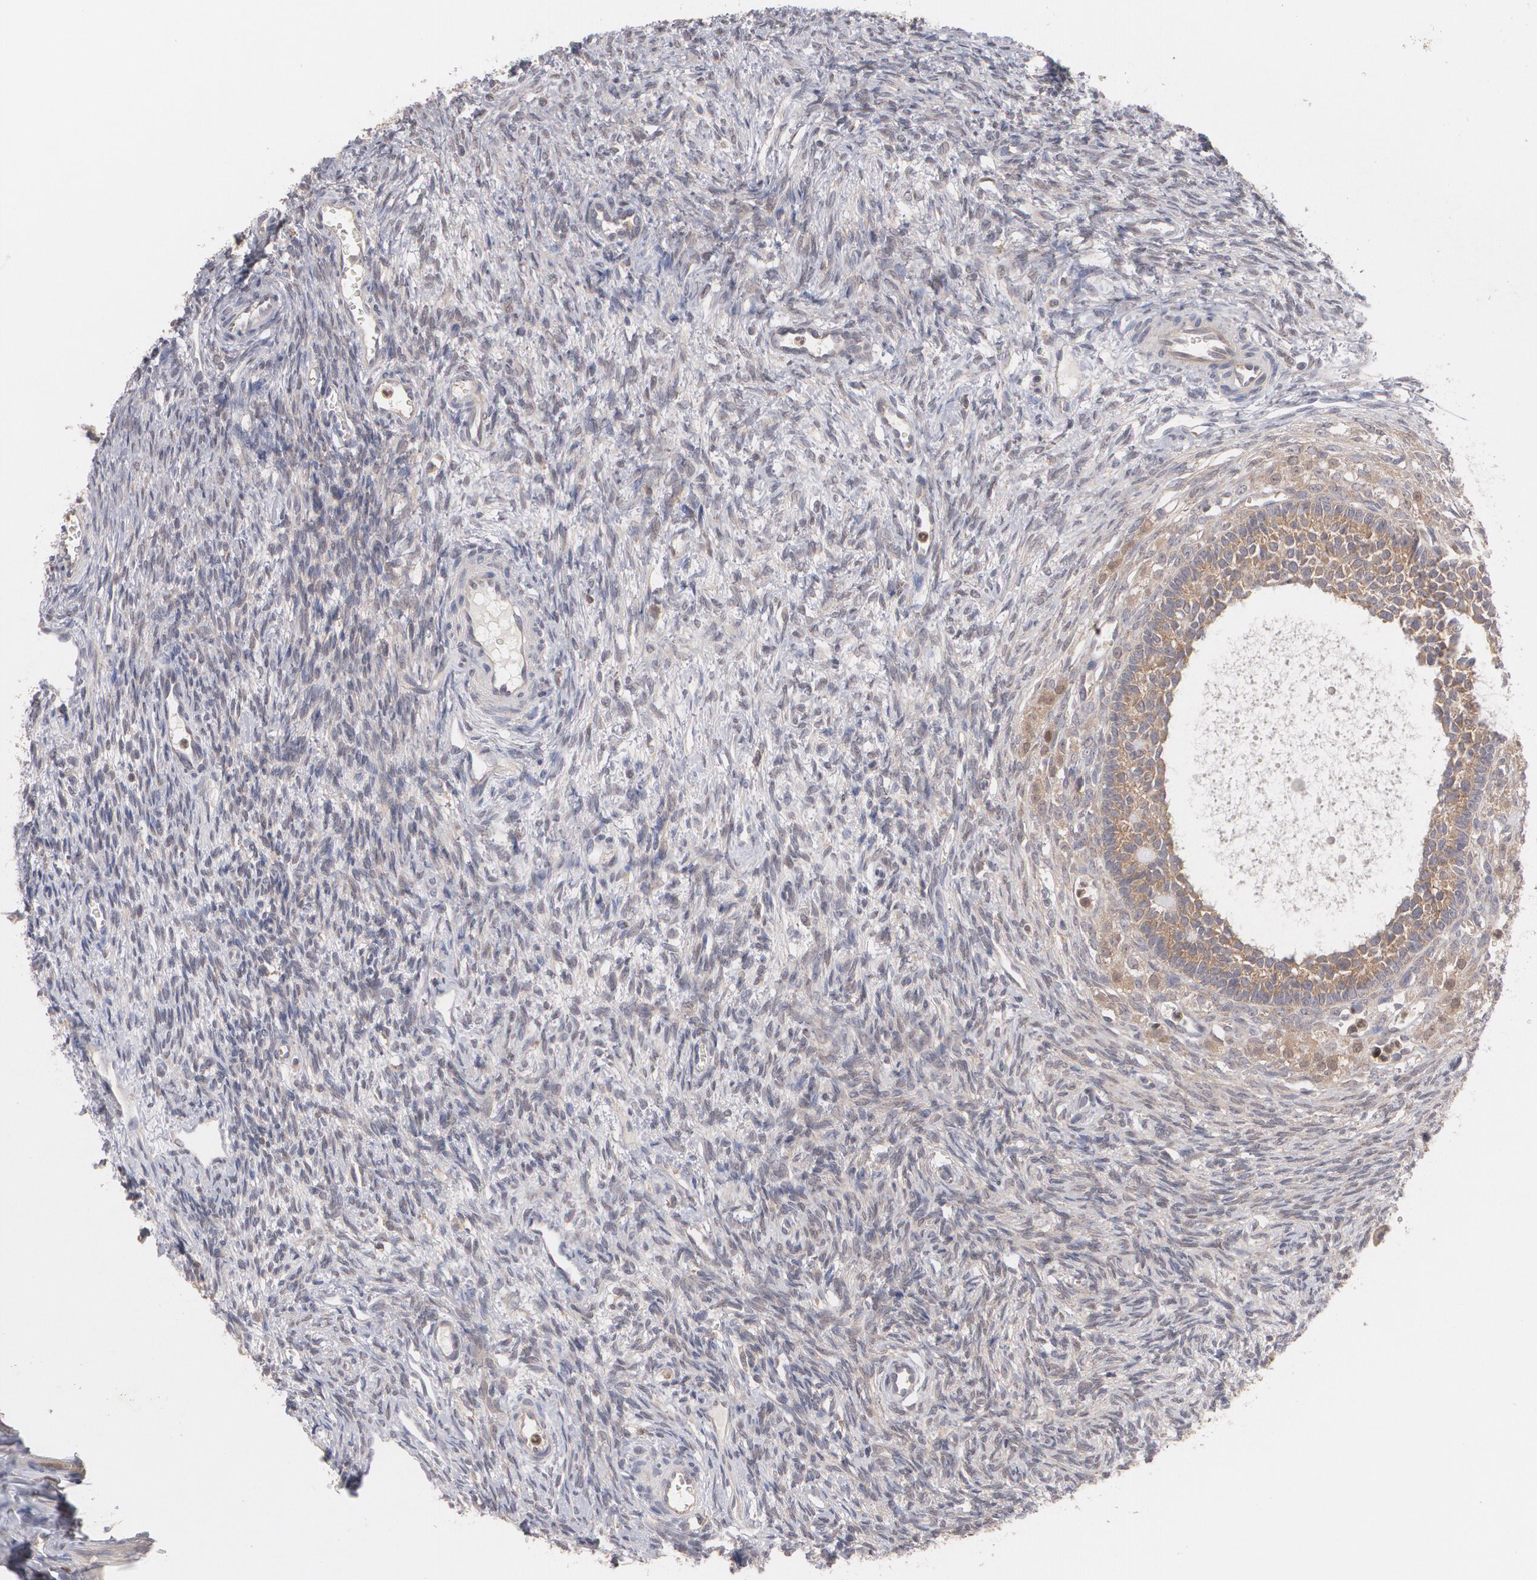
{"staining": {"intensity": "weak", "quantity": ">75%", "location": "cytoplasmic/membranous"}, "tissue": "ovary", "cell_type": "Follicle cells", "image_type": "normal", "snomed": [{"axis": "morphology", "description": "Normal tissue, NOS"}, {"axis": "topography", "description": "Ovary"}], "caption": "An IHC micrograph of benign tissue is shown. Protein staining in brown labels weak cytoplasmic/membranous positivity in ovary within follicle cells. (brown staining indicates protein expression, while blue staining denotes nuclei).", "gene": "HTT", "patient": {"sex": "female", "age": 33}}